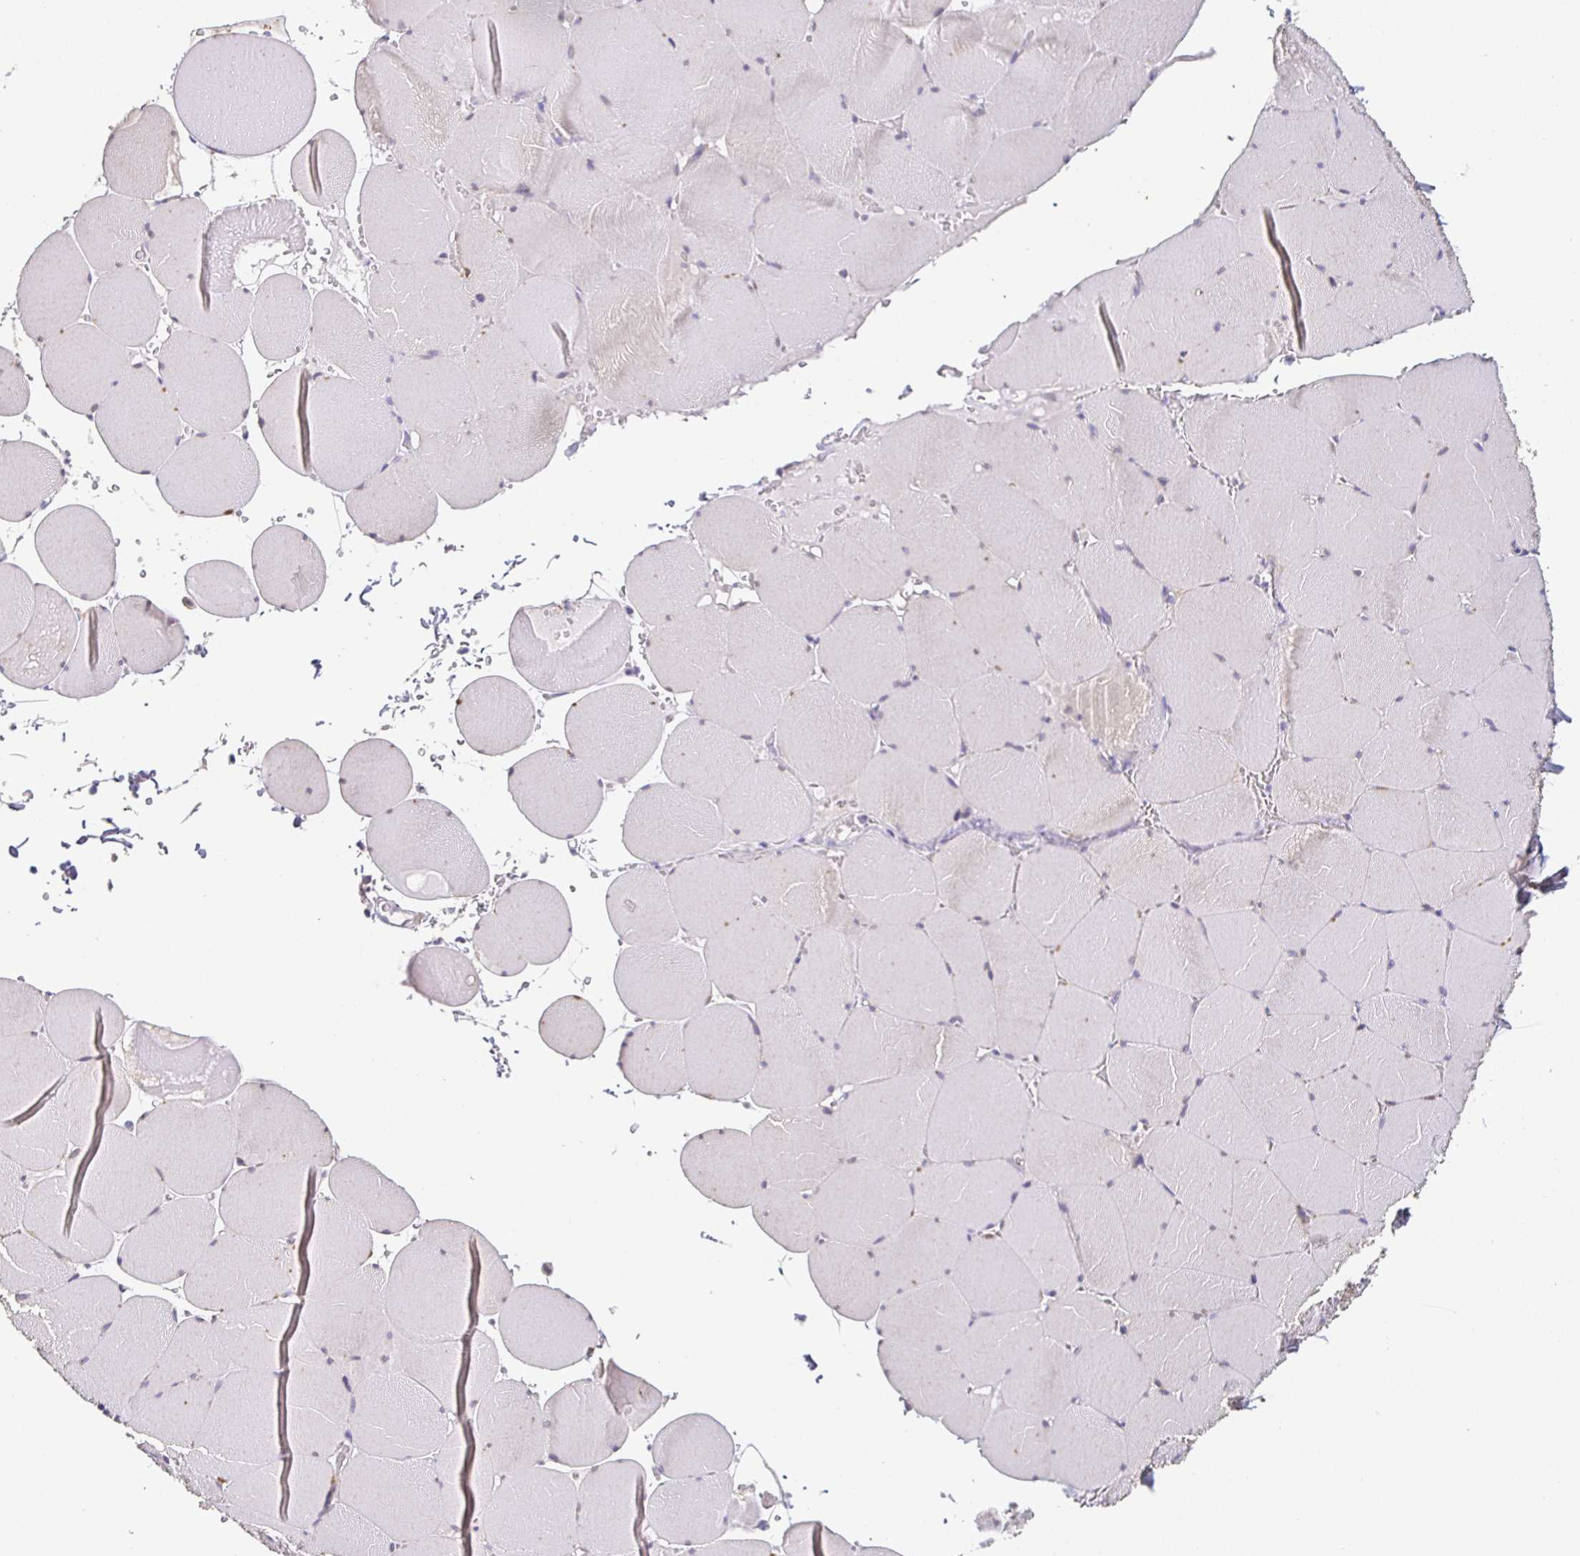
{"staining": {"intensity": "negative", "quantity": "none", "location": "none"}, "tissue": "skeletal muscle", "cell_type": "Myocytes", "image_type": "normal", "snomed": [{"axis": "morphology", "description": "Normal tissue, NOS"}, {"axis": "topography", "description": "Skeletal muscle"}, {"axis": "topography", "description": "Head-Neck"}], "caption": "An immunohistochemistry (IHC) image of benign skeletal muscle is shown. There is no staining in myocytes of skeletal muscle. The staining was performed using DAB (3,3'-diaminobenzidine) to visualize the protein expression in brown, while the nuclei were stained in blue with hematoxylin (Magnification: 20x).", "gene": "SATB1", "patient": {"sex": "male", "age": 66}}